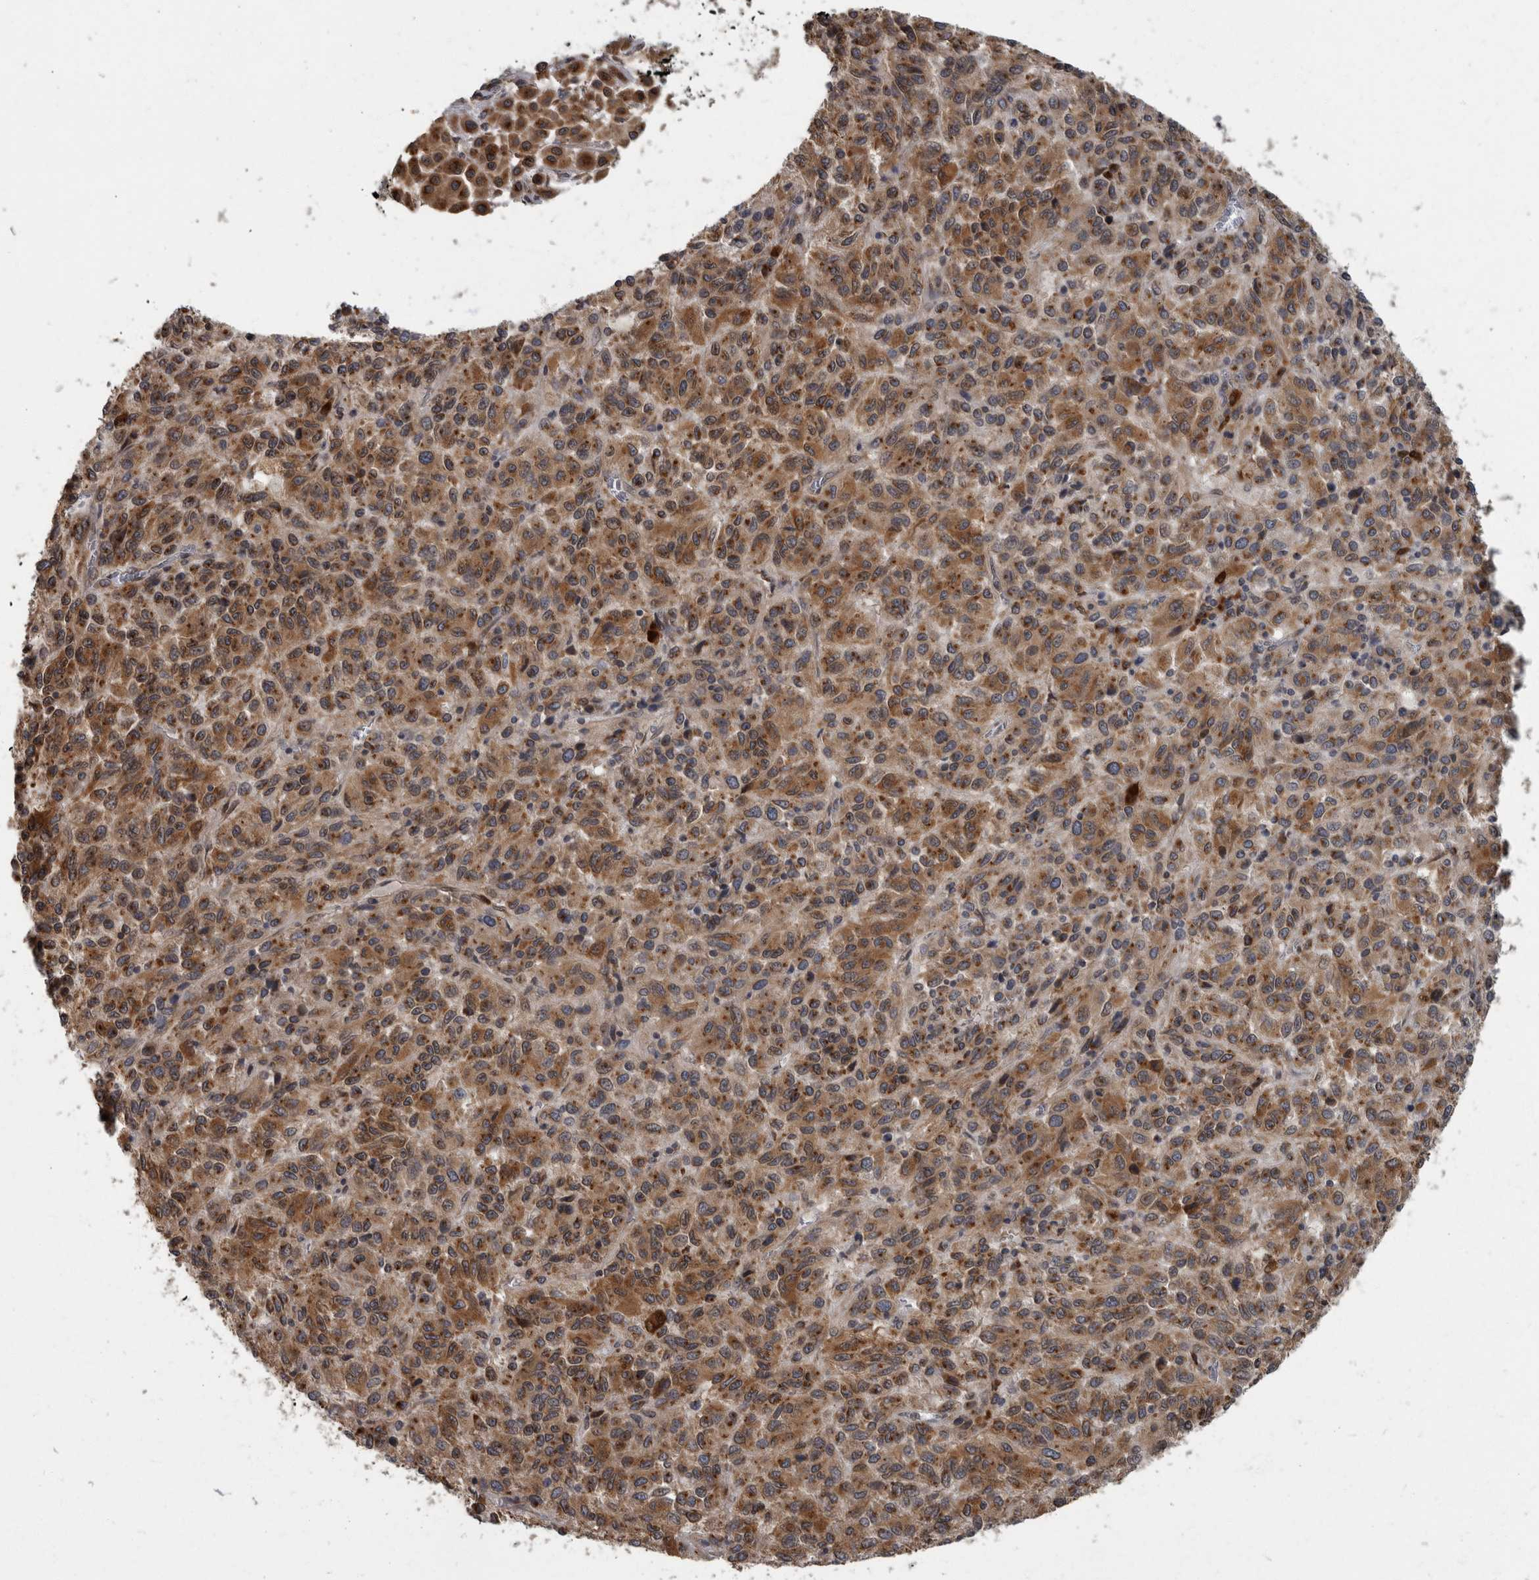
{"staining": {"intensity": "moderate", "quantity": ">75%", "location": "cytoplasmic/membranous"}, "tissue": "melanoma", "cell_type": "Tumor cells", "image_type": "cancer", "snomed": [{"axis": "morphology", "description": "Malignant melanoma, Metastatic site"}, {"axis": "topography", "description": "Lung"}], "caption": "Moderate cytoplasmic/membranous protein positivity is seen in approximately >75% of tumor cells in malignant melanoma (metastatic site).", "gene": "LMAN2L", "patient": {"sex": "male", "age": 64}}